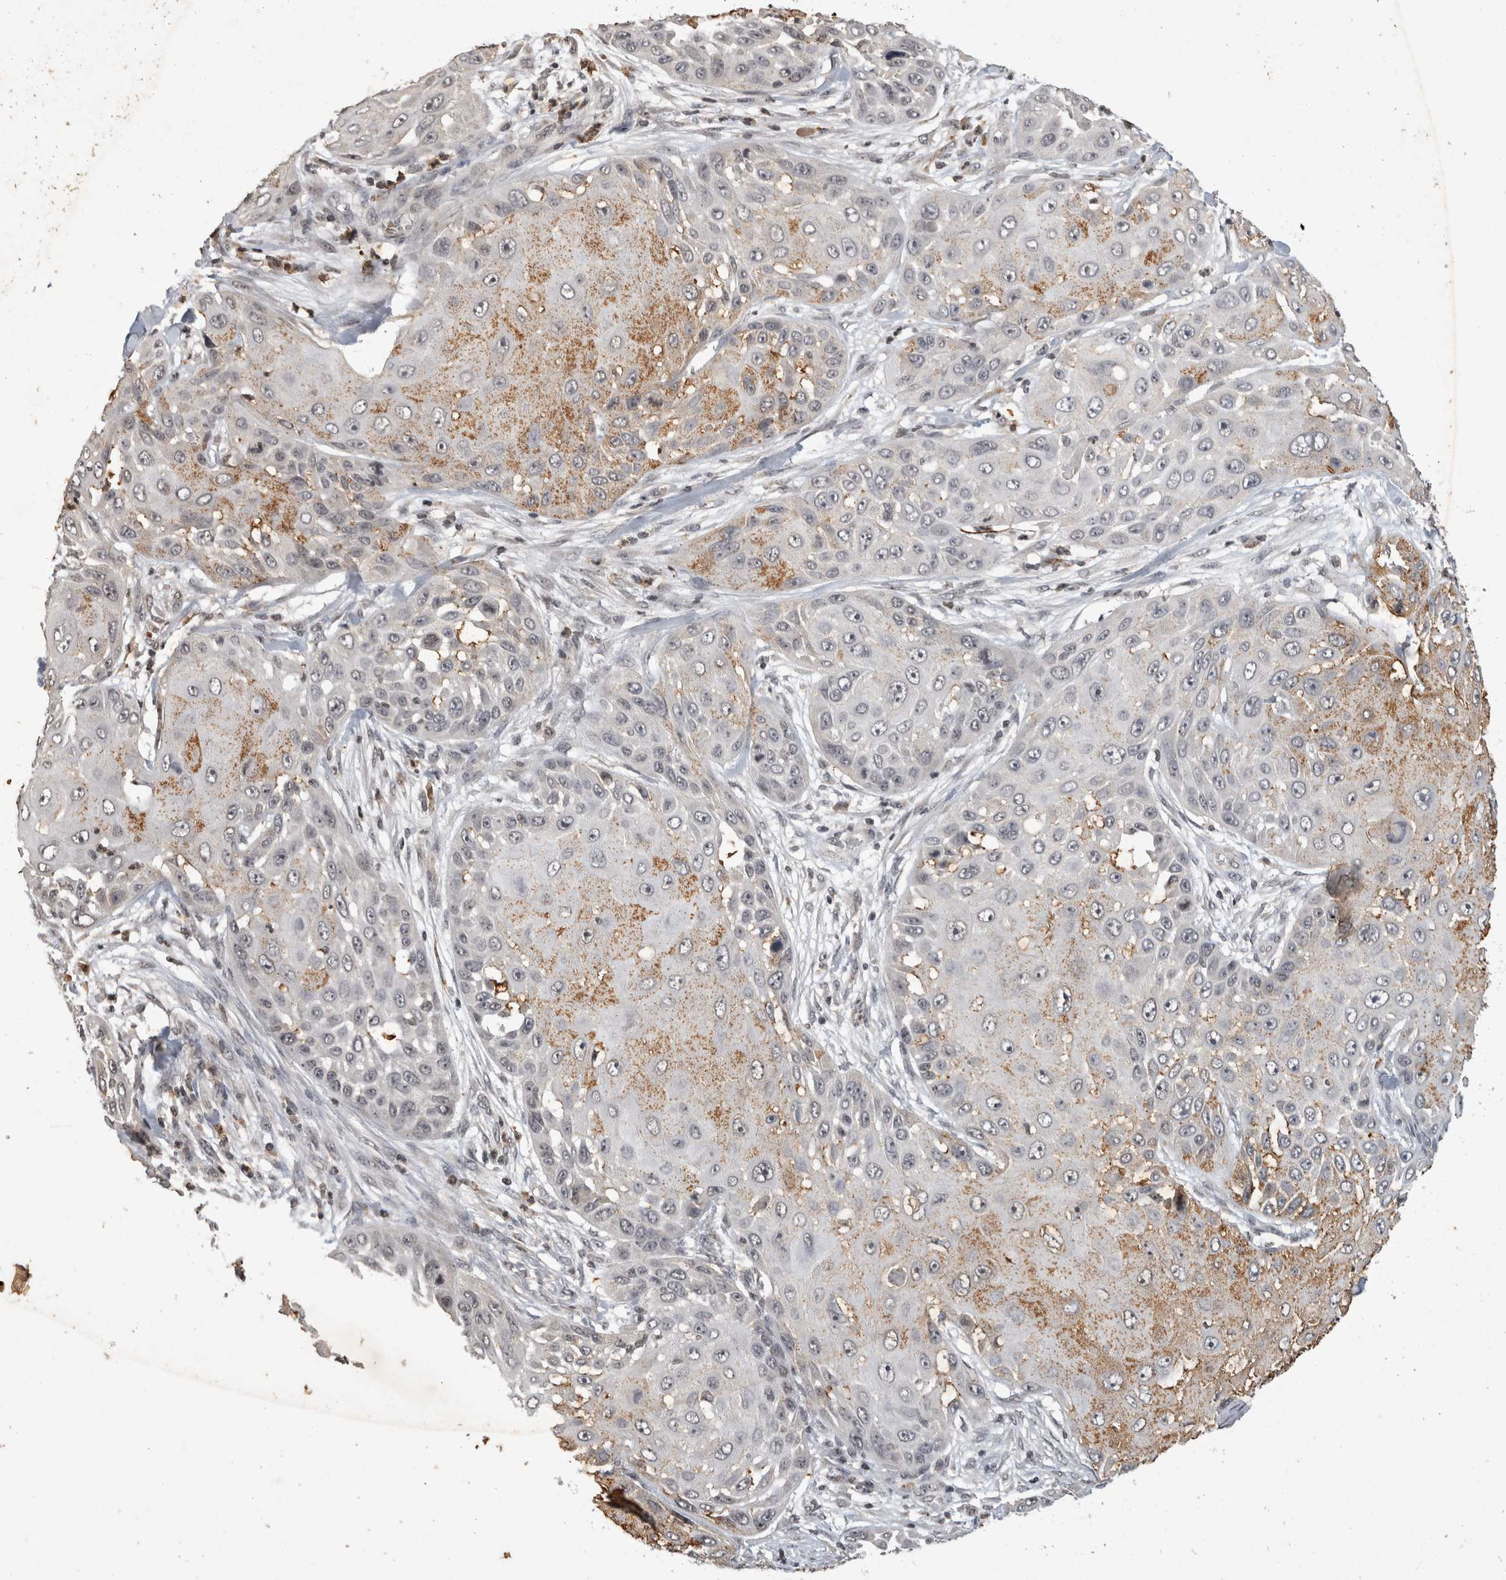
{"staining": {"intensity": "moderate", "quantity": "<25%", "location": "cytoplasmic/membranous"}, "tissue": "skin cancer", "cell_type": "Tumor cells", "image_type": "cancer", "snomed": [{"axis": "morphology", "description": "Squamous cell carcinoma, NOS"}, {"axis": "topography", "description": "Skin"}], "caption": "Immunohistochemistry (IHC) of skin cancer (squamous cell carcinoma) displays low levels of moderate cytoplasmic/membranous positivity in approximately <25% of tumor cells.", "gene": "HRK", "patient": {"sex": "female", "age": 44}}